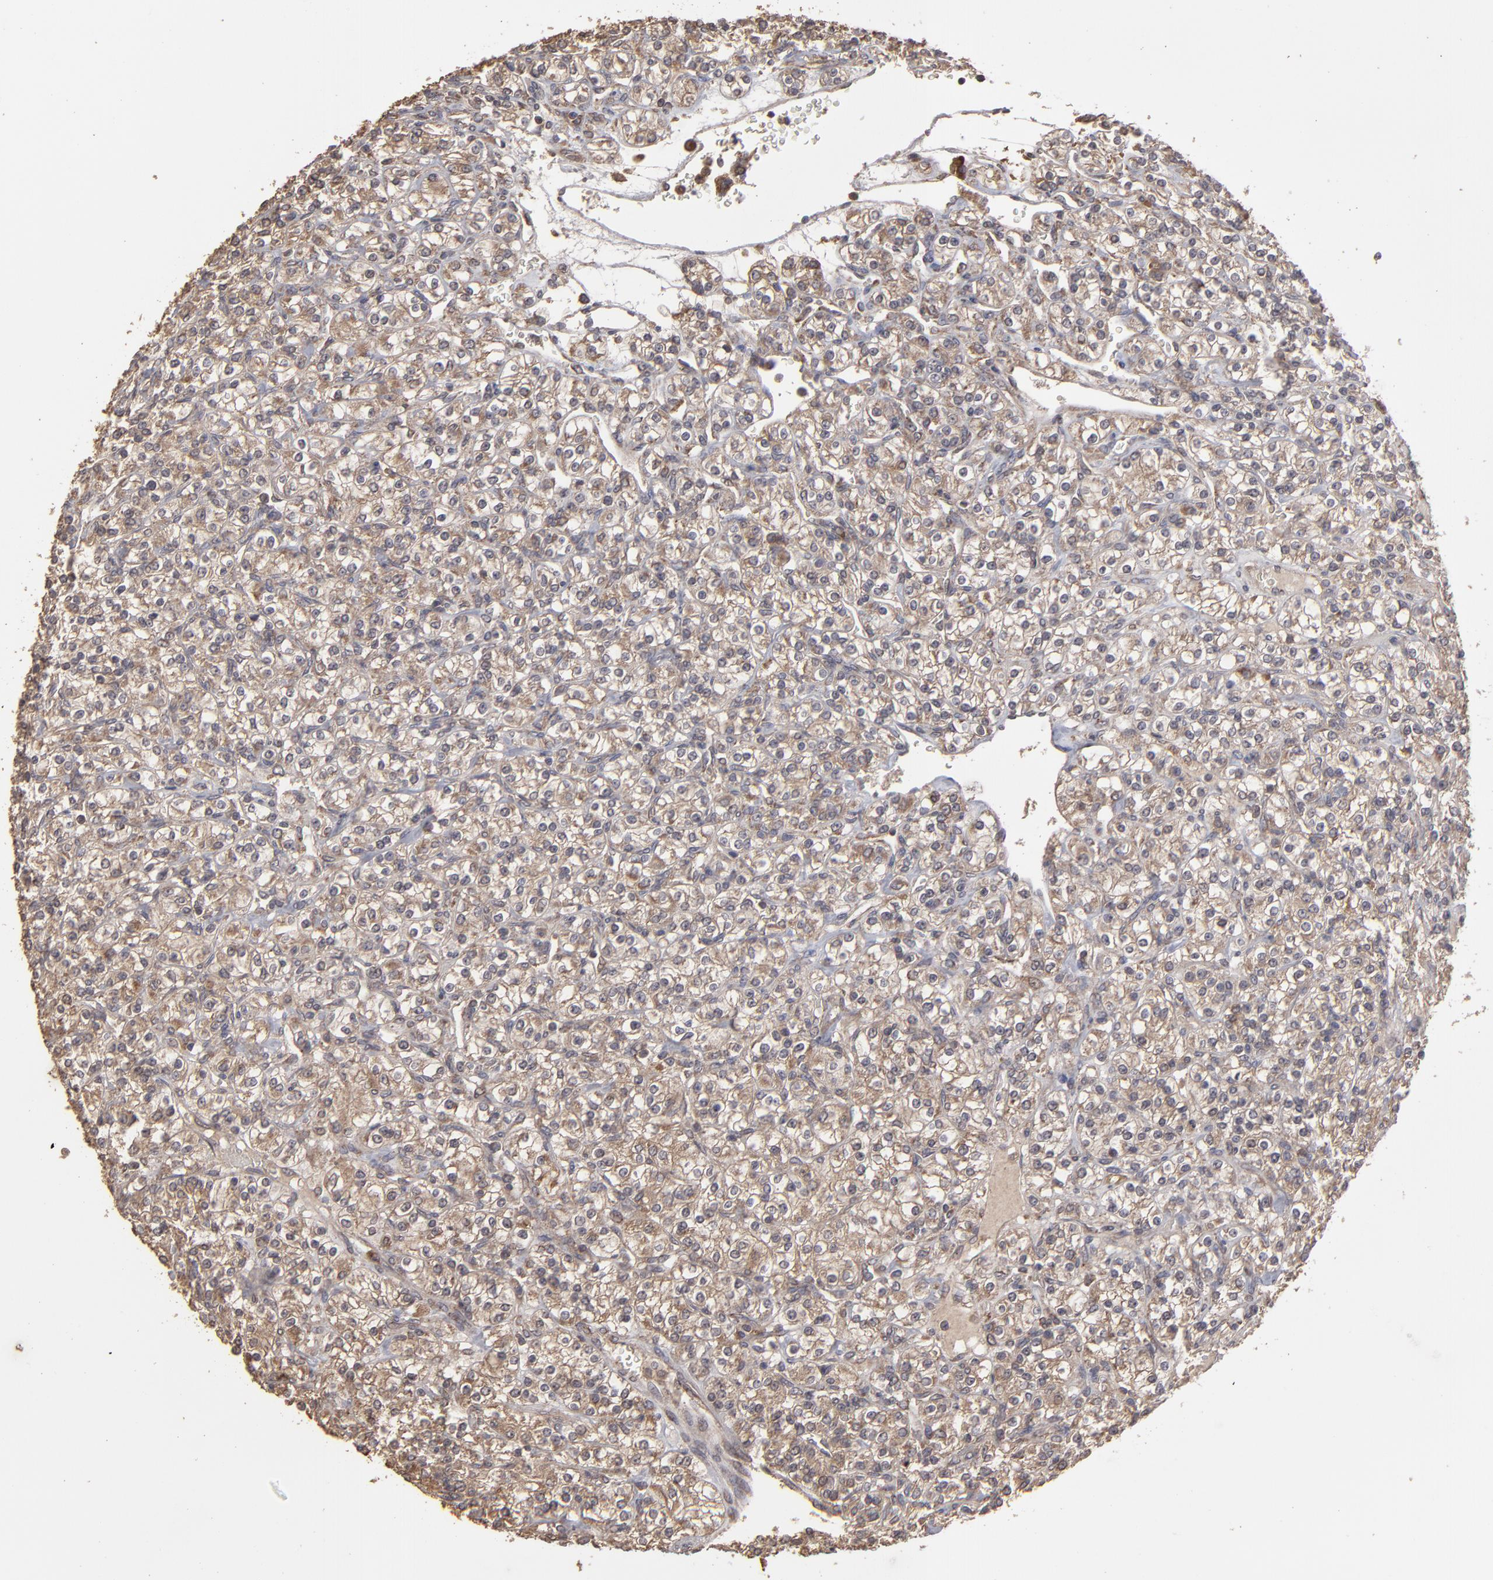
{"staining": {"intensity": "weak", "quantity": ">75%", "location": "cytoplasmic/membranous"}, "tissue": "renal cancer", "cell_type": "Tumor cells", "image_type": "cancer", "snomed": [{"axis": "morphology", "description": "Adenocarcinoma, NOS"}, {"axis": "topography", "description": "Kidney"}], "caption": "Renal cancer (adenocarcinoma) was stained to show a protein in brown. There is low levels of weak cytoplasmic/membranous positivity in approximately >75% of tumor cells.", "gene": "MMP2", "patient": {"sex": "male", "age": 77}}